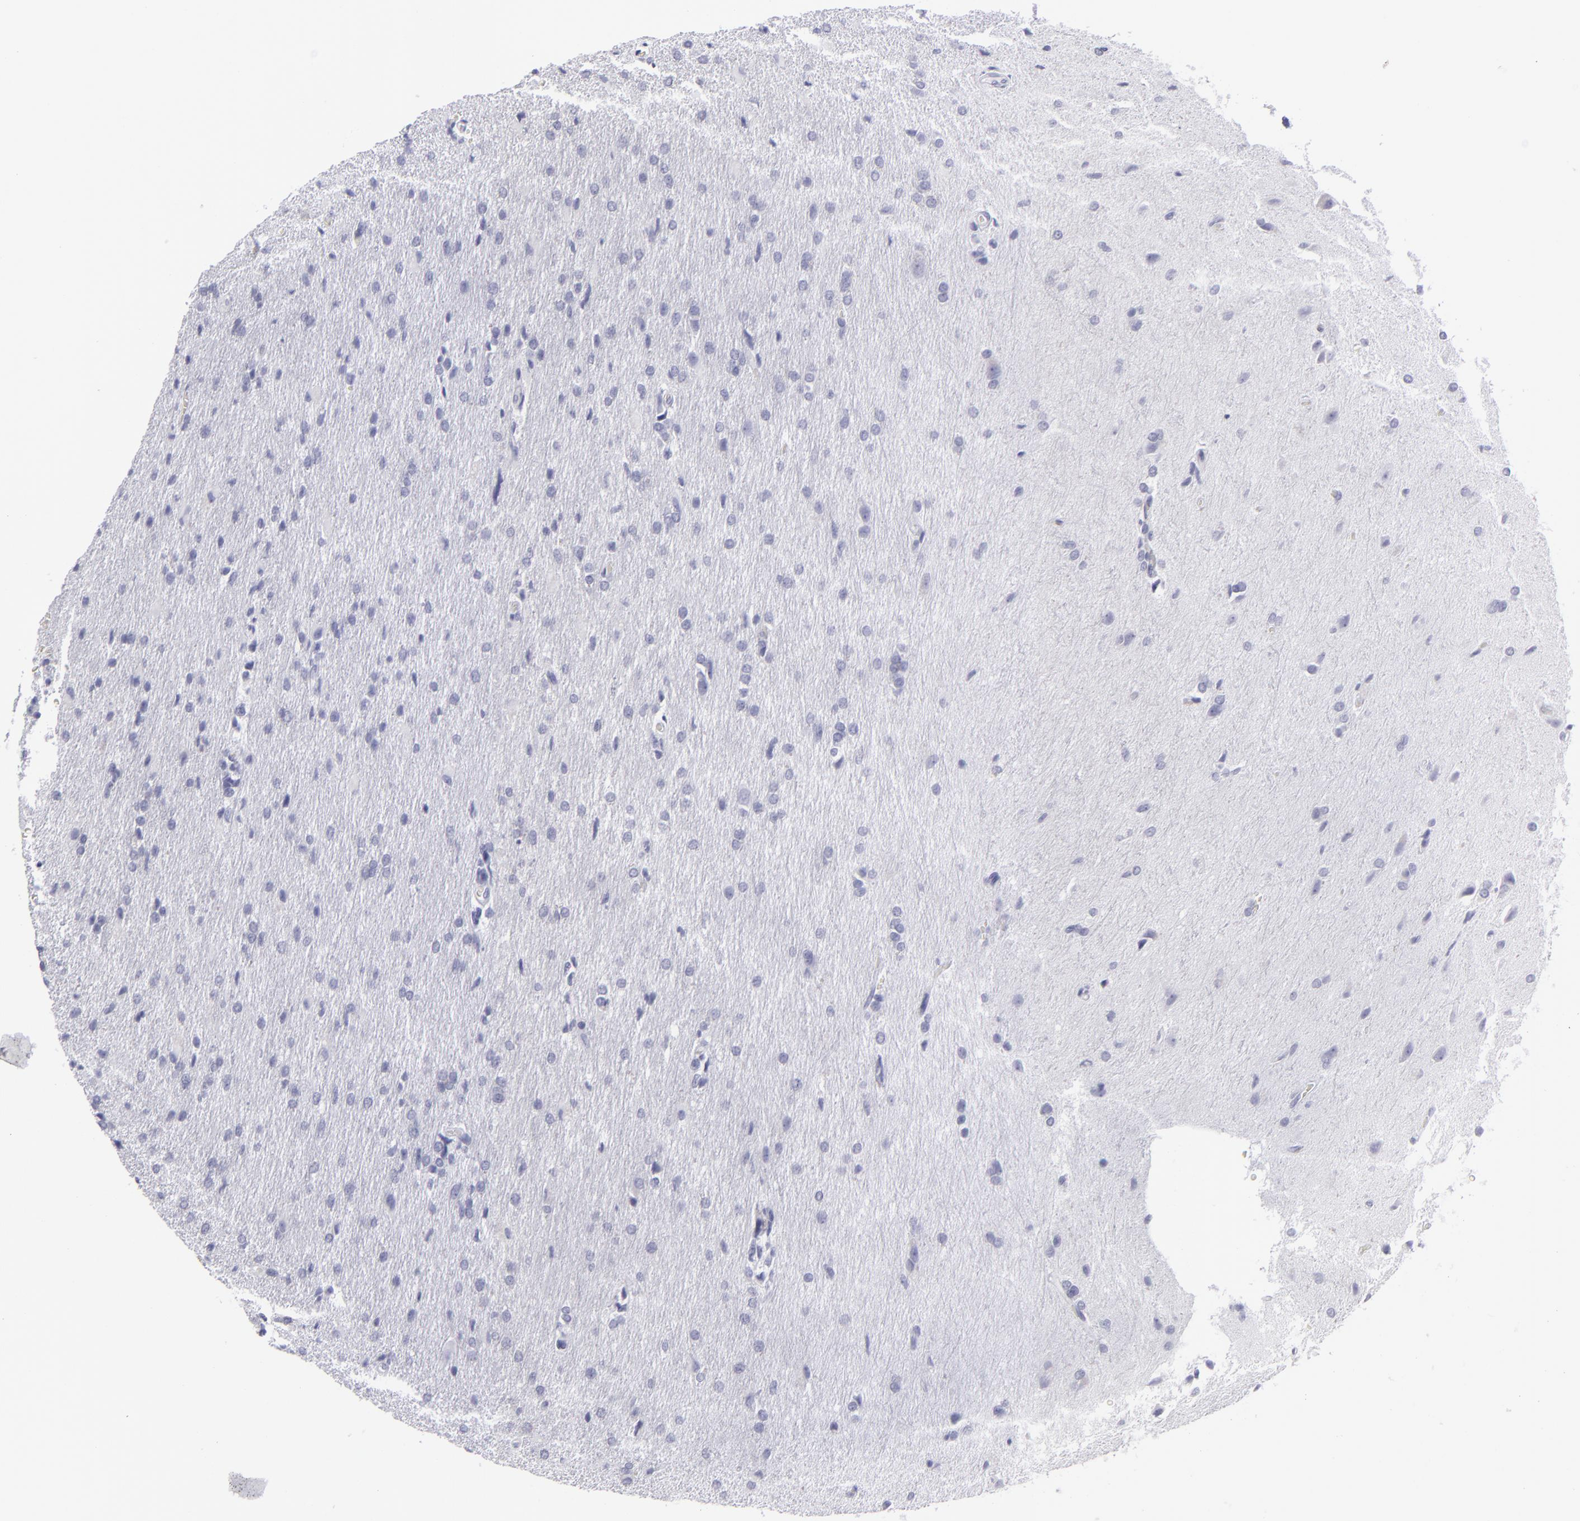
{"staining": {"intensity": "negative", "quantity": "none", "location": "none"}, "tissue": "glioma", "cell_type": "Tumor cells", "image_type": "cancer", "snomed": [{"axis": "morphology", "description": "Glioma, malignant, High grade"}, {"axis": "topography", "description": "Brain"}], "caption": "An image of glioma stained for a protein shows no brown staining in tumor cells. (DAB IHC, high magnification).", "gene": "VIL1", "patient": {"sex": "male", "age": 68}}